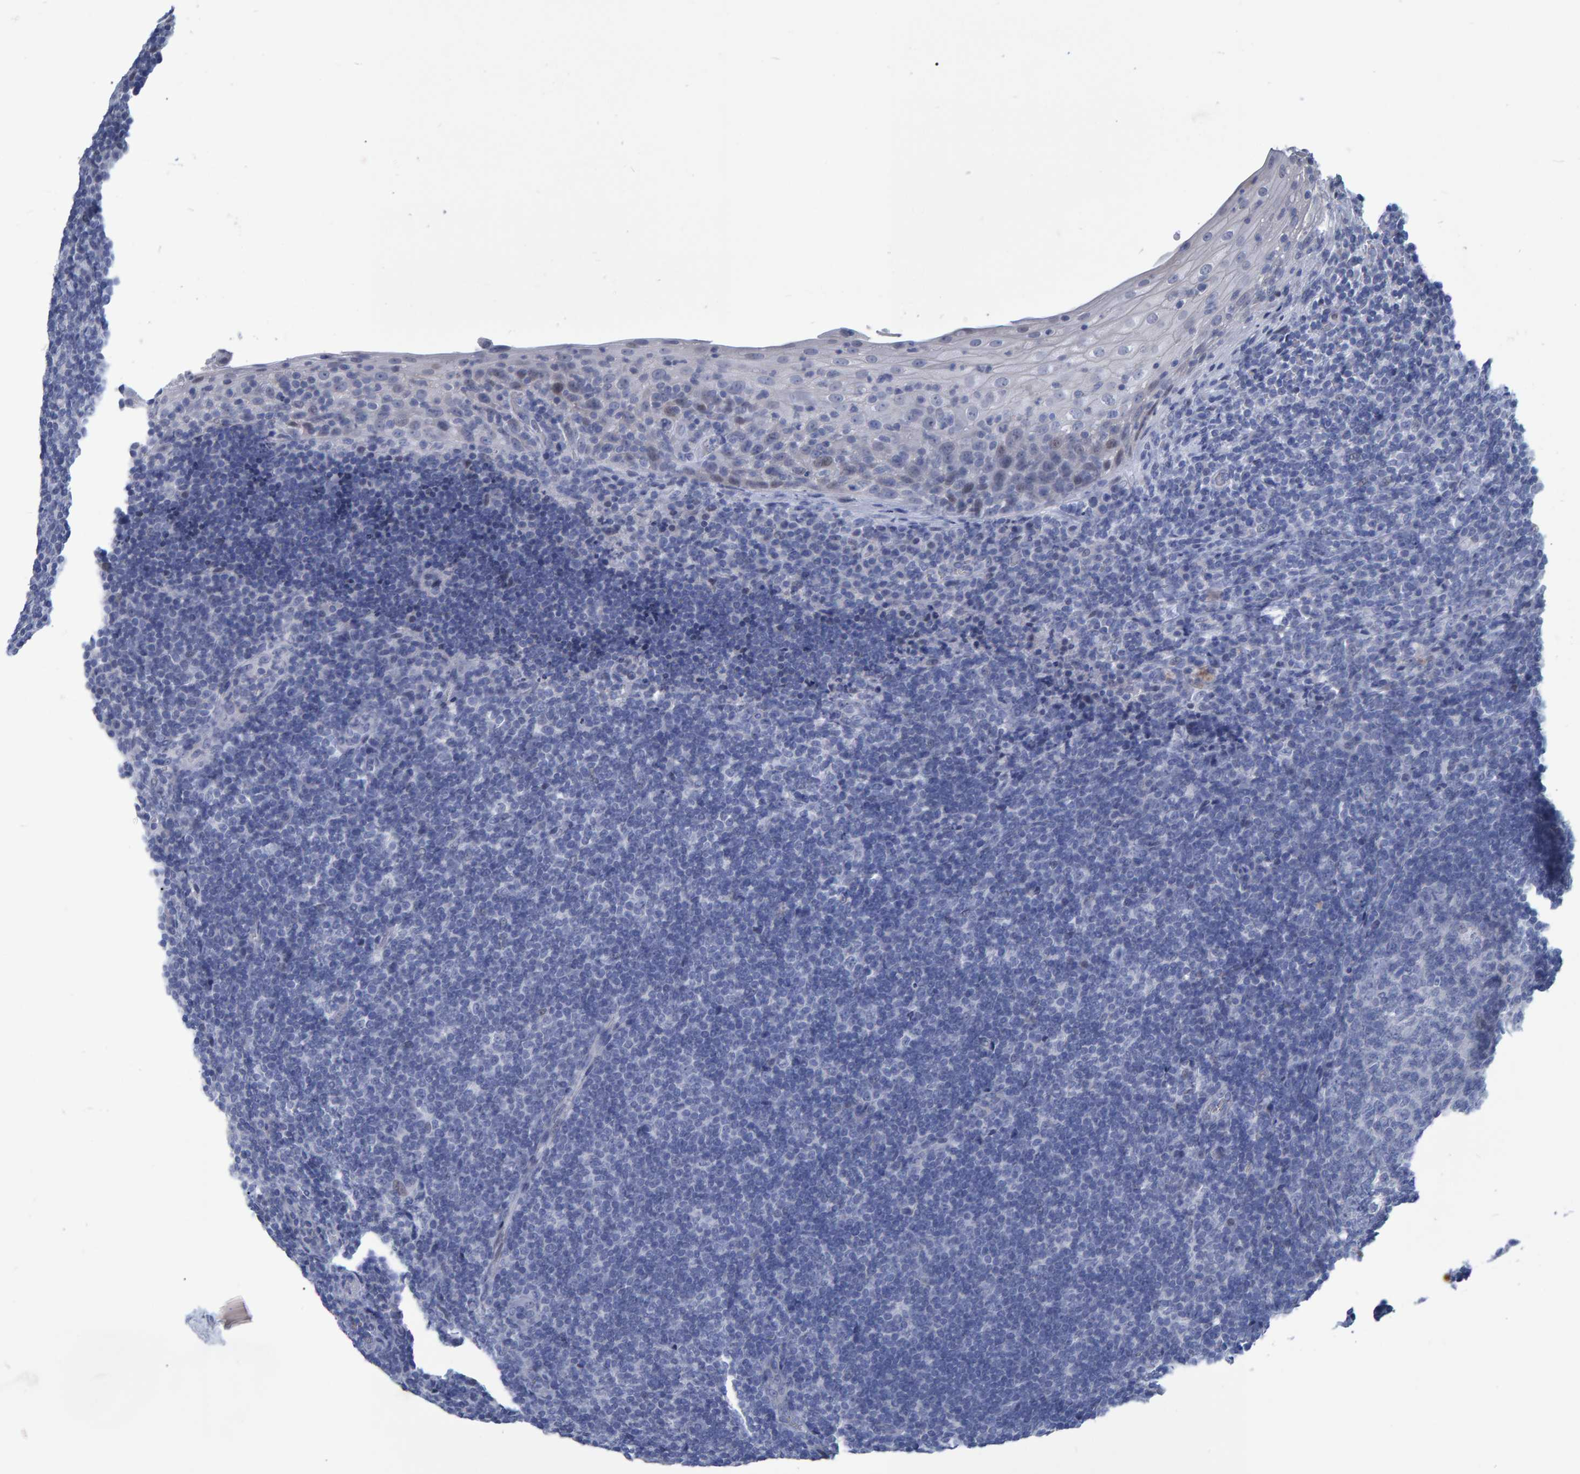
{"staining": {"intensity": "negative", "quantity": "none", "location": "none"}, "tissue": "tonsil", "cell_type": "Germinal center cells", "image_type": "normal", "snomed": [{"axis": "morphology", "description": "Normal tissue, NOS"}, {"axis": "topography", "description": "Tonsil"}], "caption": "This image is of normal tonsil stained with IHC to label a protein in brown with the nuclei are counter-stained blue. There is no expression in germinal center cells.", "gene": "PROCA1", "patient": {"sex": "male", "age": 37}}